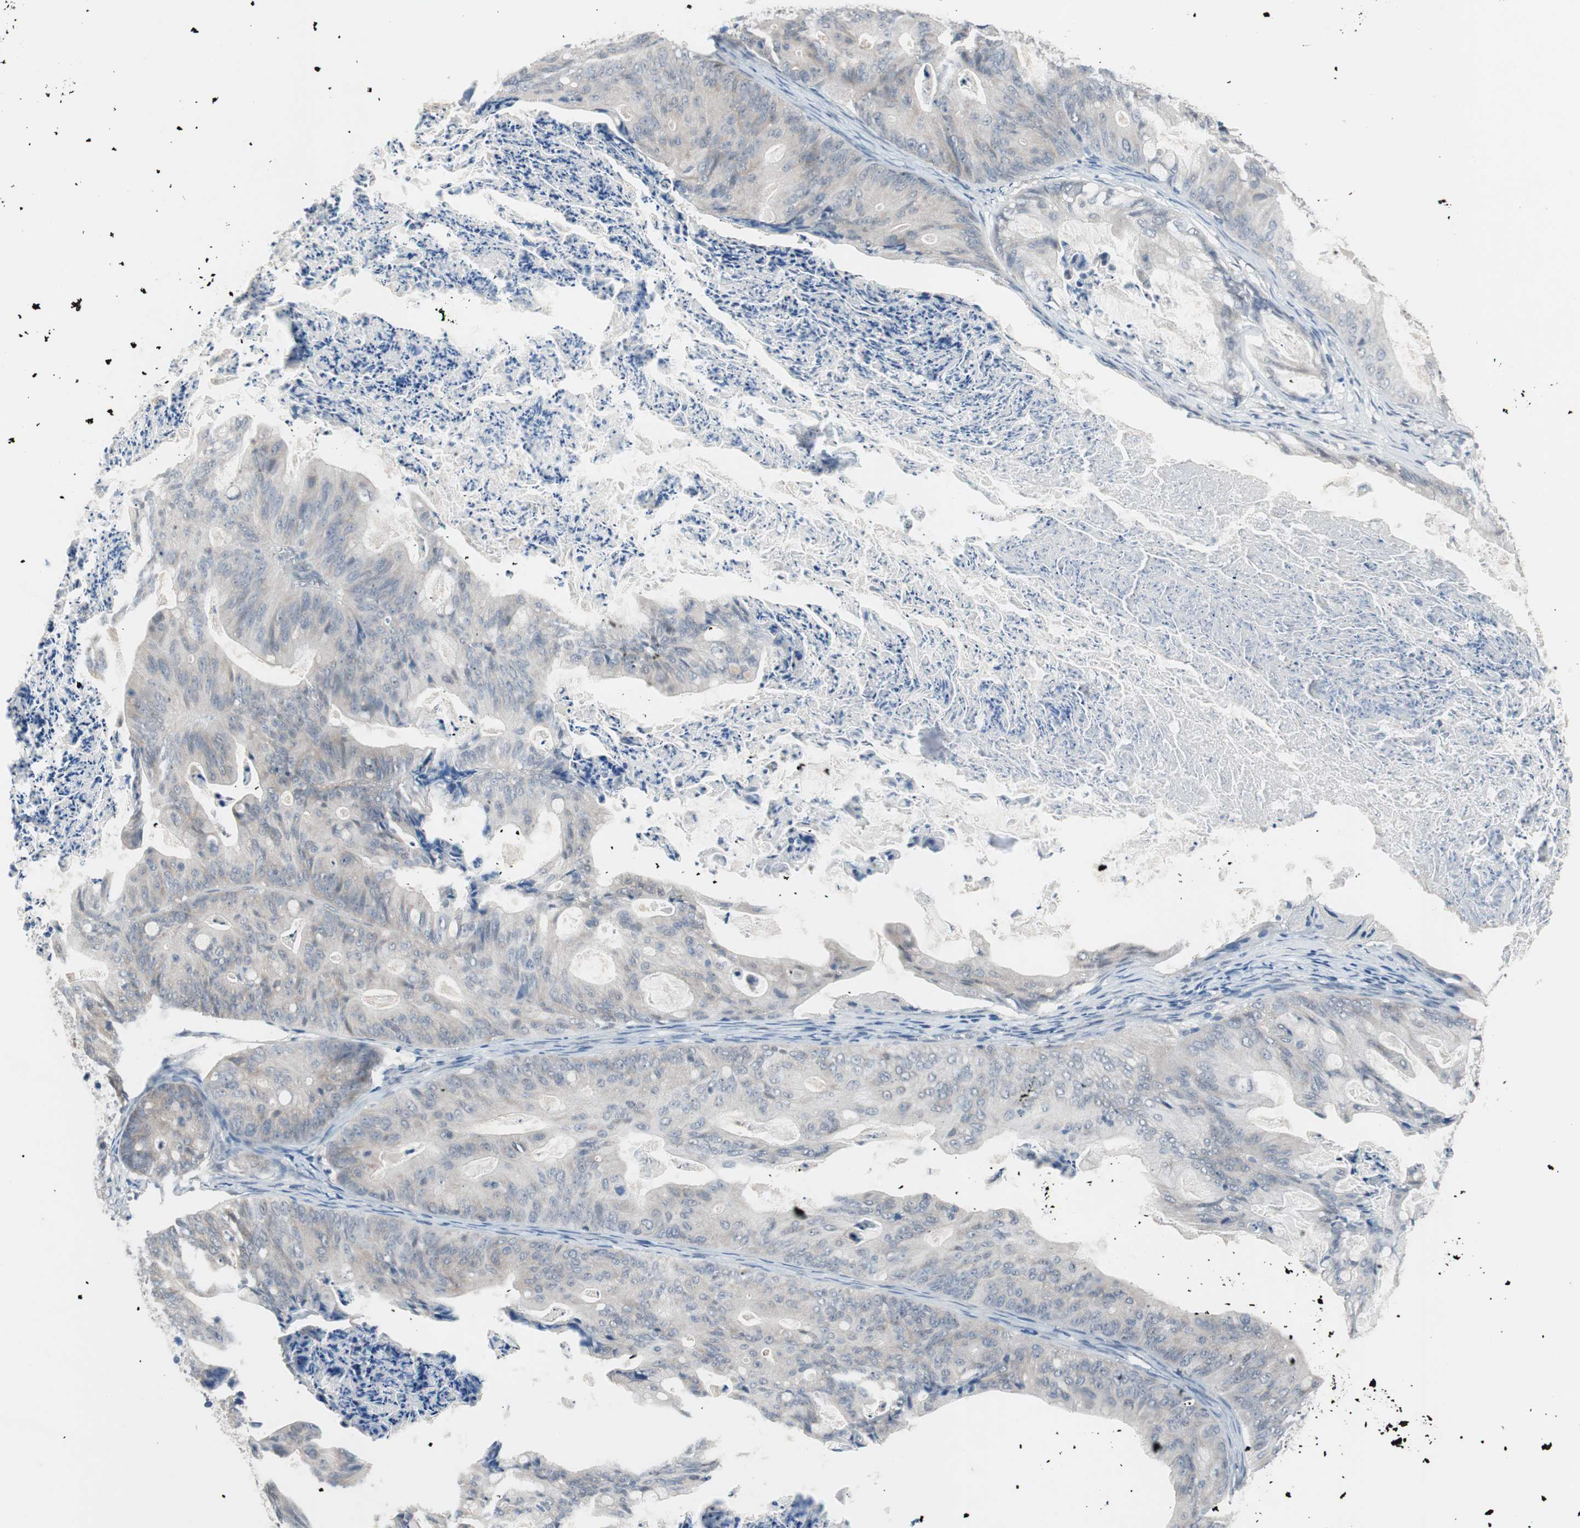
{"staining": {"intensity": "weak", "quantity": "<25%", "location": "cytoplasmic/membranous"}, "tissue": "ovarian cancer", "cell_type": "Tumor cells", "image_type": "cancer", "snomed": [{"axis": "morphology", "description": "Cystadenocarcinoma, mucinous, NOS"}, {"axis": "topography", "description": "Ovary"}], "caption": "IHC image of neoplastic tissue: human ovarian cancer (mucinous cystadenocarcinoma) stained with DAB shows no significant protein staining in tumor cells.", "gene": "GRHL1", "patient": {"sex": "female", "age": 37}}